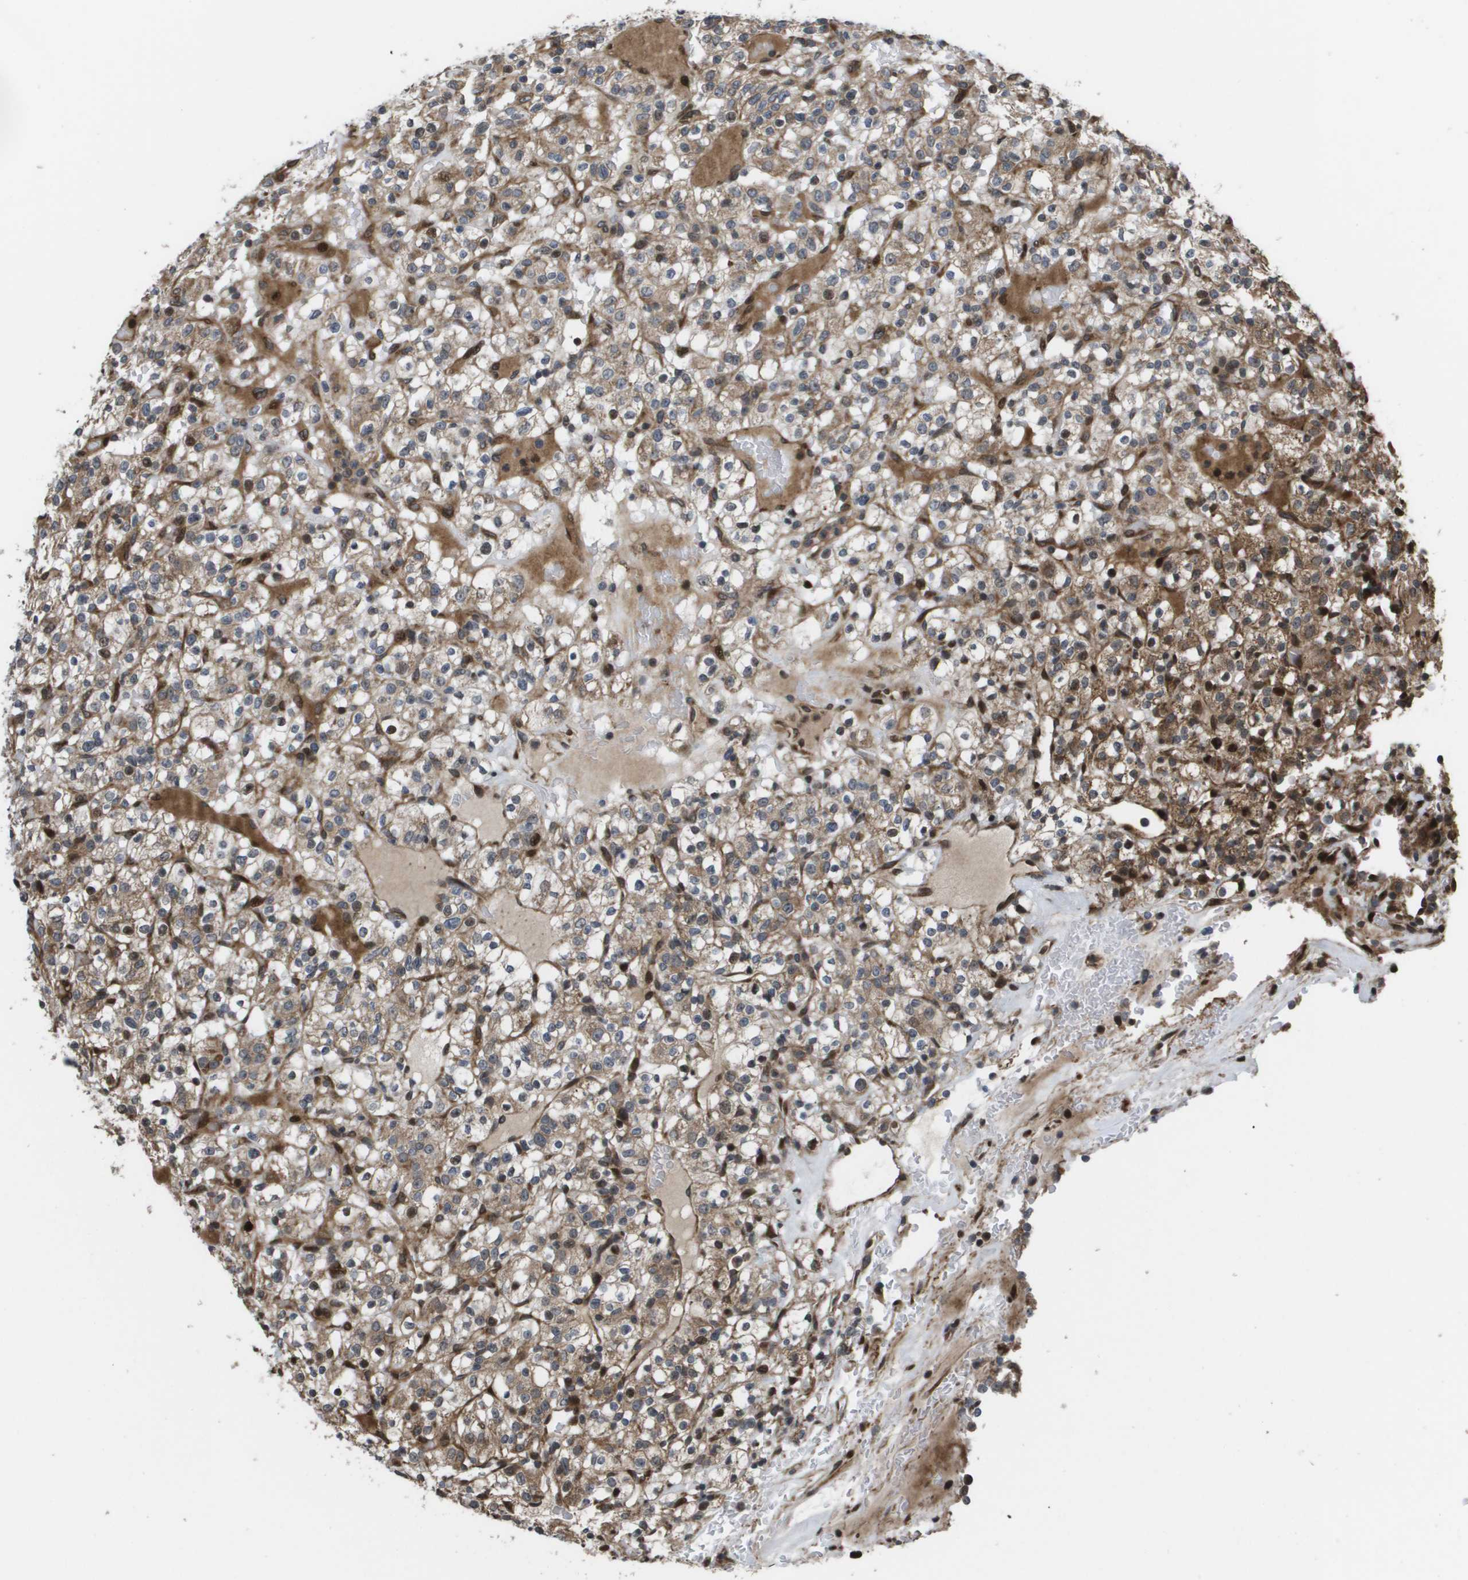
{"staining": {"intensity": "moderate", "quantity": "25%-75%", "location": "cytoplasmic/membranous,nuclear"}, "tissue": "renal cancer", "cell_type": "Tumor cells", "image_type": "cancer", "snomed": [{"axis": "morphology", "description": "Normal tissue, NOS"}, {"axis": "morphology", "description": "Adenocarcinoma, NOS"}, {"axis": "topography", "description": "Kidney"}], "caption": "The photomicrograph exhibits a brown stain indicating the presence of a protein in the cytoplasmic/membranous and nuclear of tumor cells in adenocarcinoma (renal).", "gene": "AXIN2", "patient": {"sex": "female", "age": 72}}